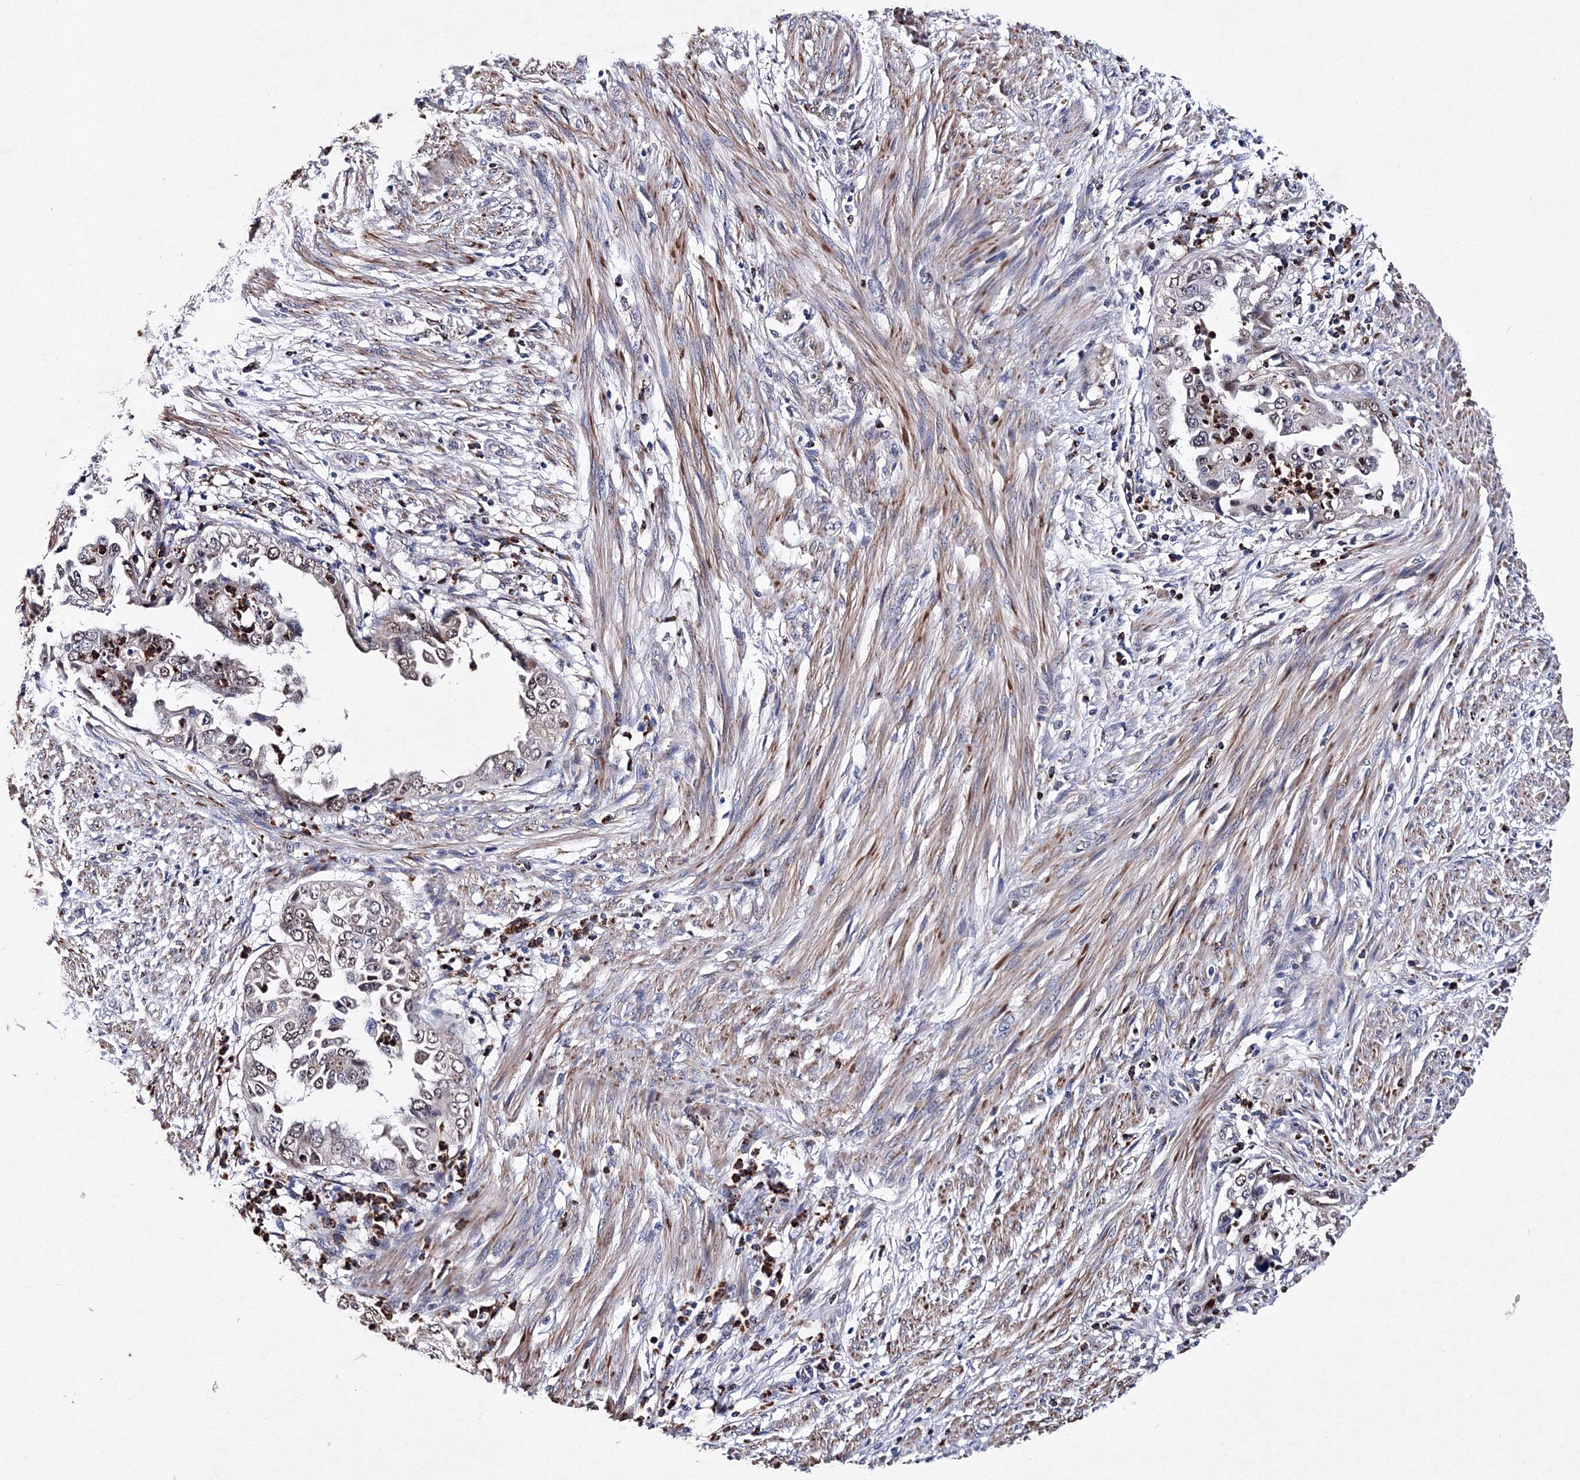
{"staining": {"intensity": "negative", "quantity": "none", "location": "none"}, "tissue": "endometrial cancer", "cell_type": "Tumor cells", "image_type": "cancer", "snomed": [{"axis": "morphology", "description": "Adenocarcinoma, NOS"}, {"axis": "topography", "description": "Endometrium"}], "caption": "This image is of endometrial adenocarcinoma stained with immunohistochemistry (IHC) to label a protein in brown with the nuclei are counter-stained blue. There is no positivity in tumor cells.", "gene": "PHYKPL", "patient": {"sex": "female", "age": 85}}